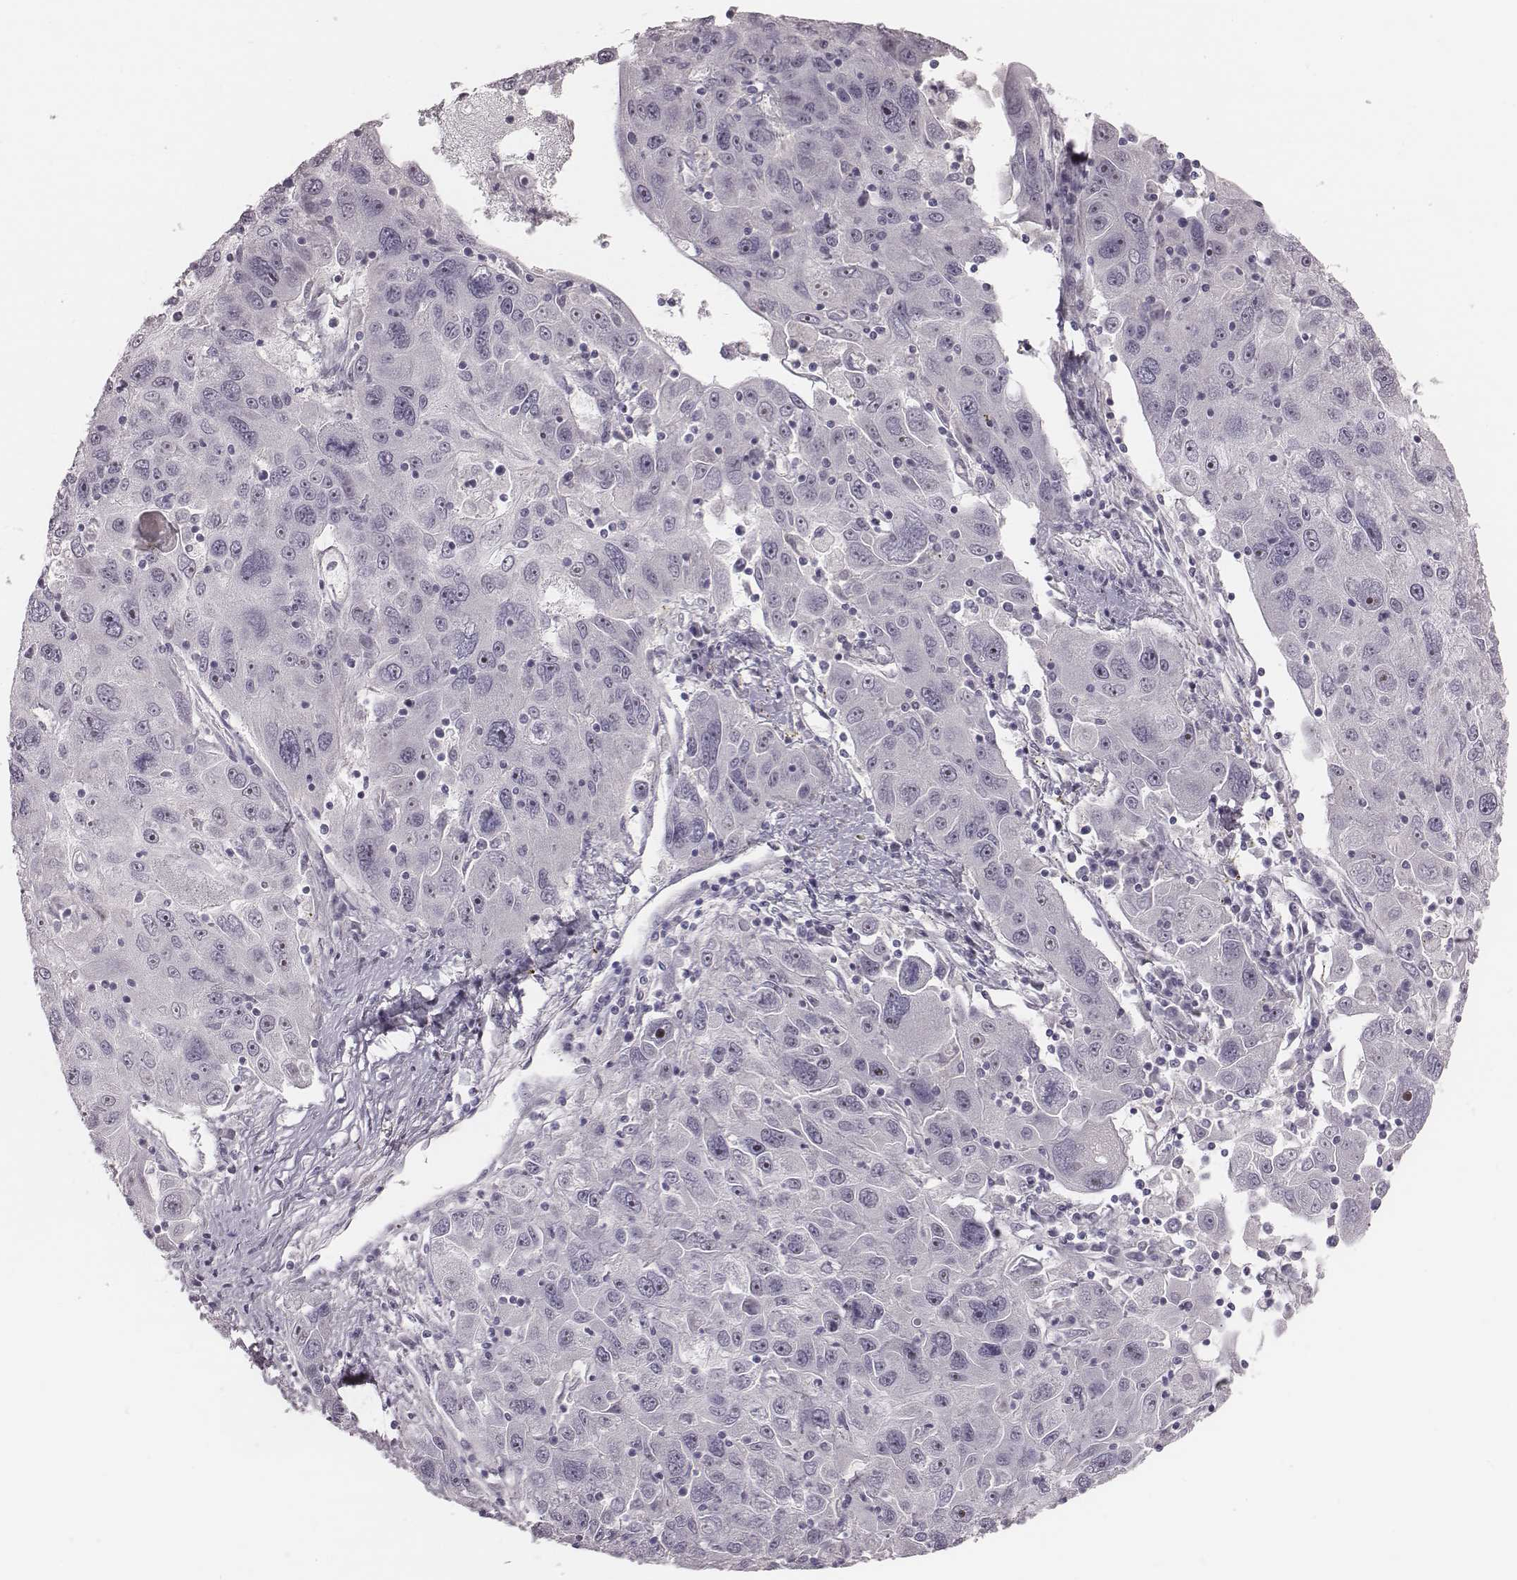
{"staining": {"intensity": "negative", "quantity": "none", "location": "none"}, "tissue": "stomach cancer", "cell_type": "Tumor cells", "image_type": "cancer", "snomed": [{"axis": "morphology", "description": "Adenocarcinoma, NOS"}, {"axis": "topography", "description": "Stomach"}], "caption": "Immunohistochemistry photomicrograph of neoplastic tissue: human stomach cancer stained with DAB demonstrates no significant protein expression in tumor cells.", "gene": "CACNG4", "patient": {"sex": "male", "age": 56}}